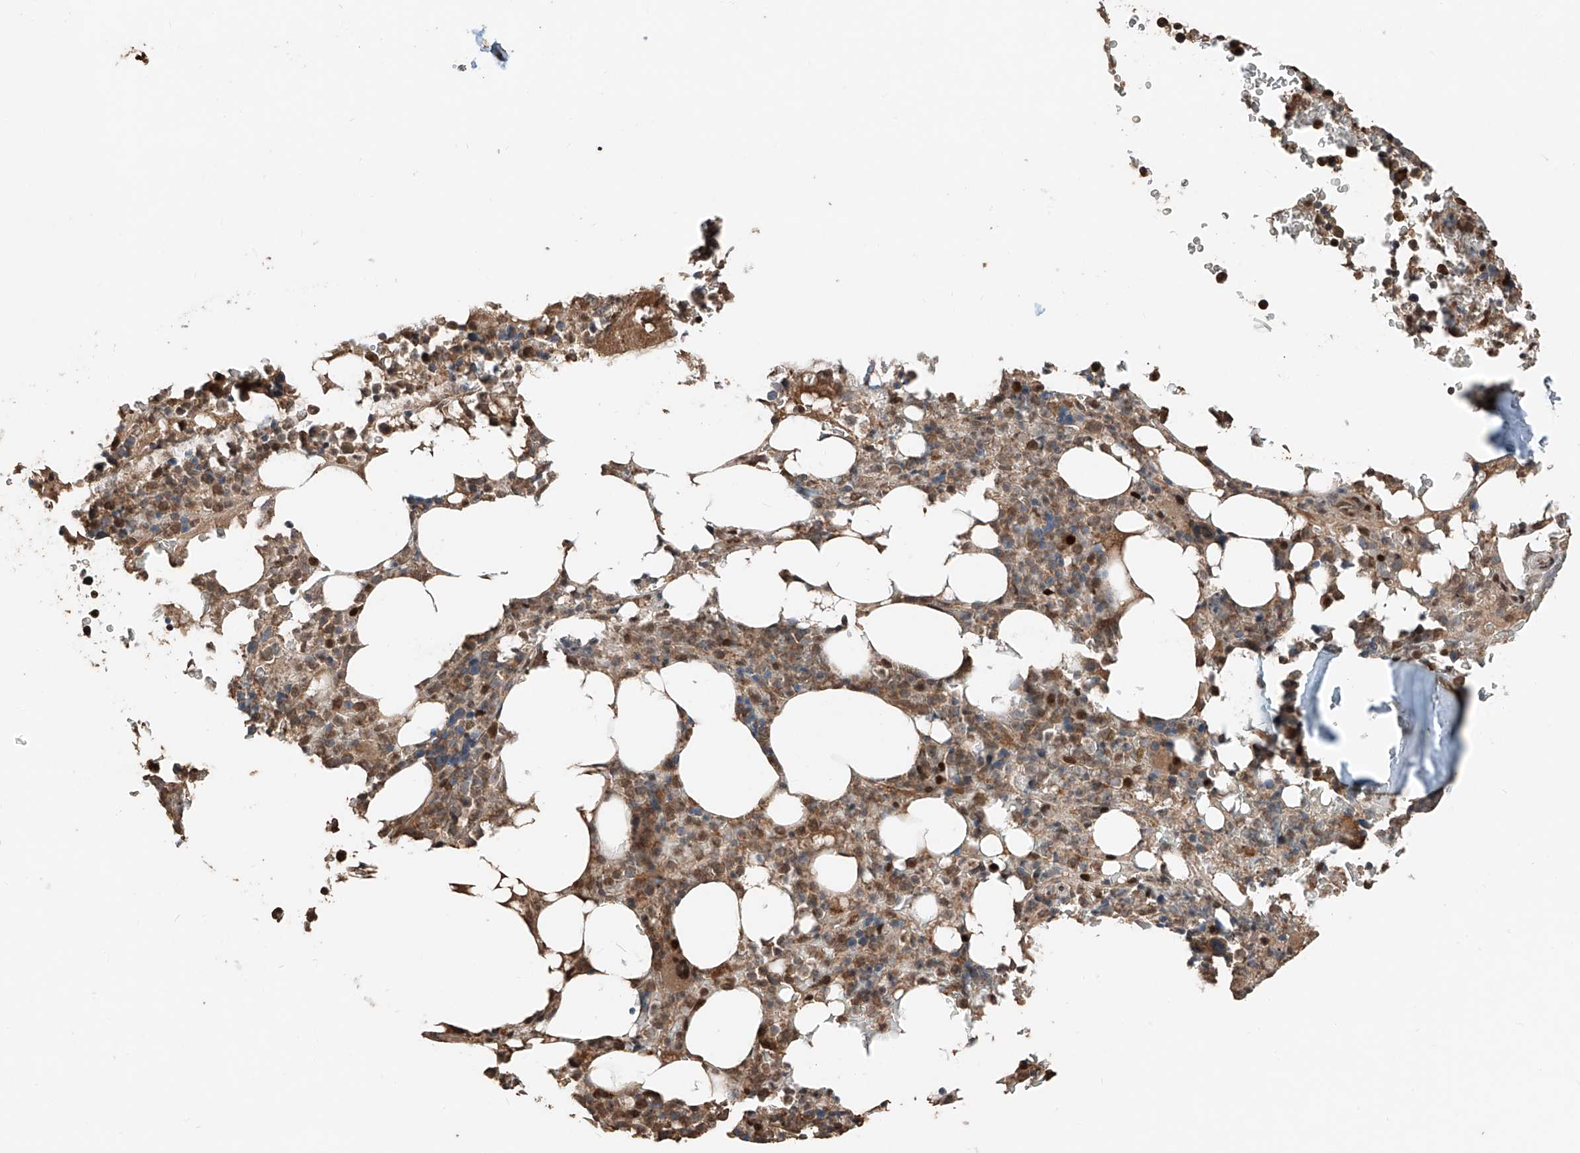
{"staining": {"intensity": "moderate", "quantity": "25%-75%", "location": "cytoplasmic/membranous,nuclear"}, "tissue": "bone marrow", "cell_type": "Hematopoietic cells", "image_type": "normal", "snomed": [{"axis": "morphology", "description": "Normal tissue, NOS"}, {"axis": "topography", "description": "Bone marrow"}], "caption": "Hematopoietic cells demonstrate medium levels of moderate cytoplasmic/membranous,nuclear positivity in about 25%-75% of cells in unremarkable bone marrow.", "gene": "RMND1", "patient": {"sex": "male", "age": 58}}